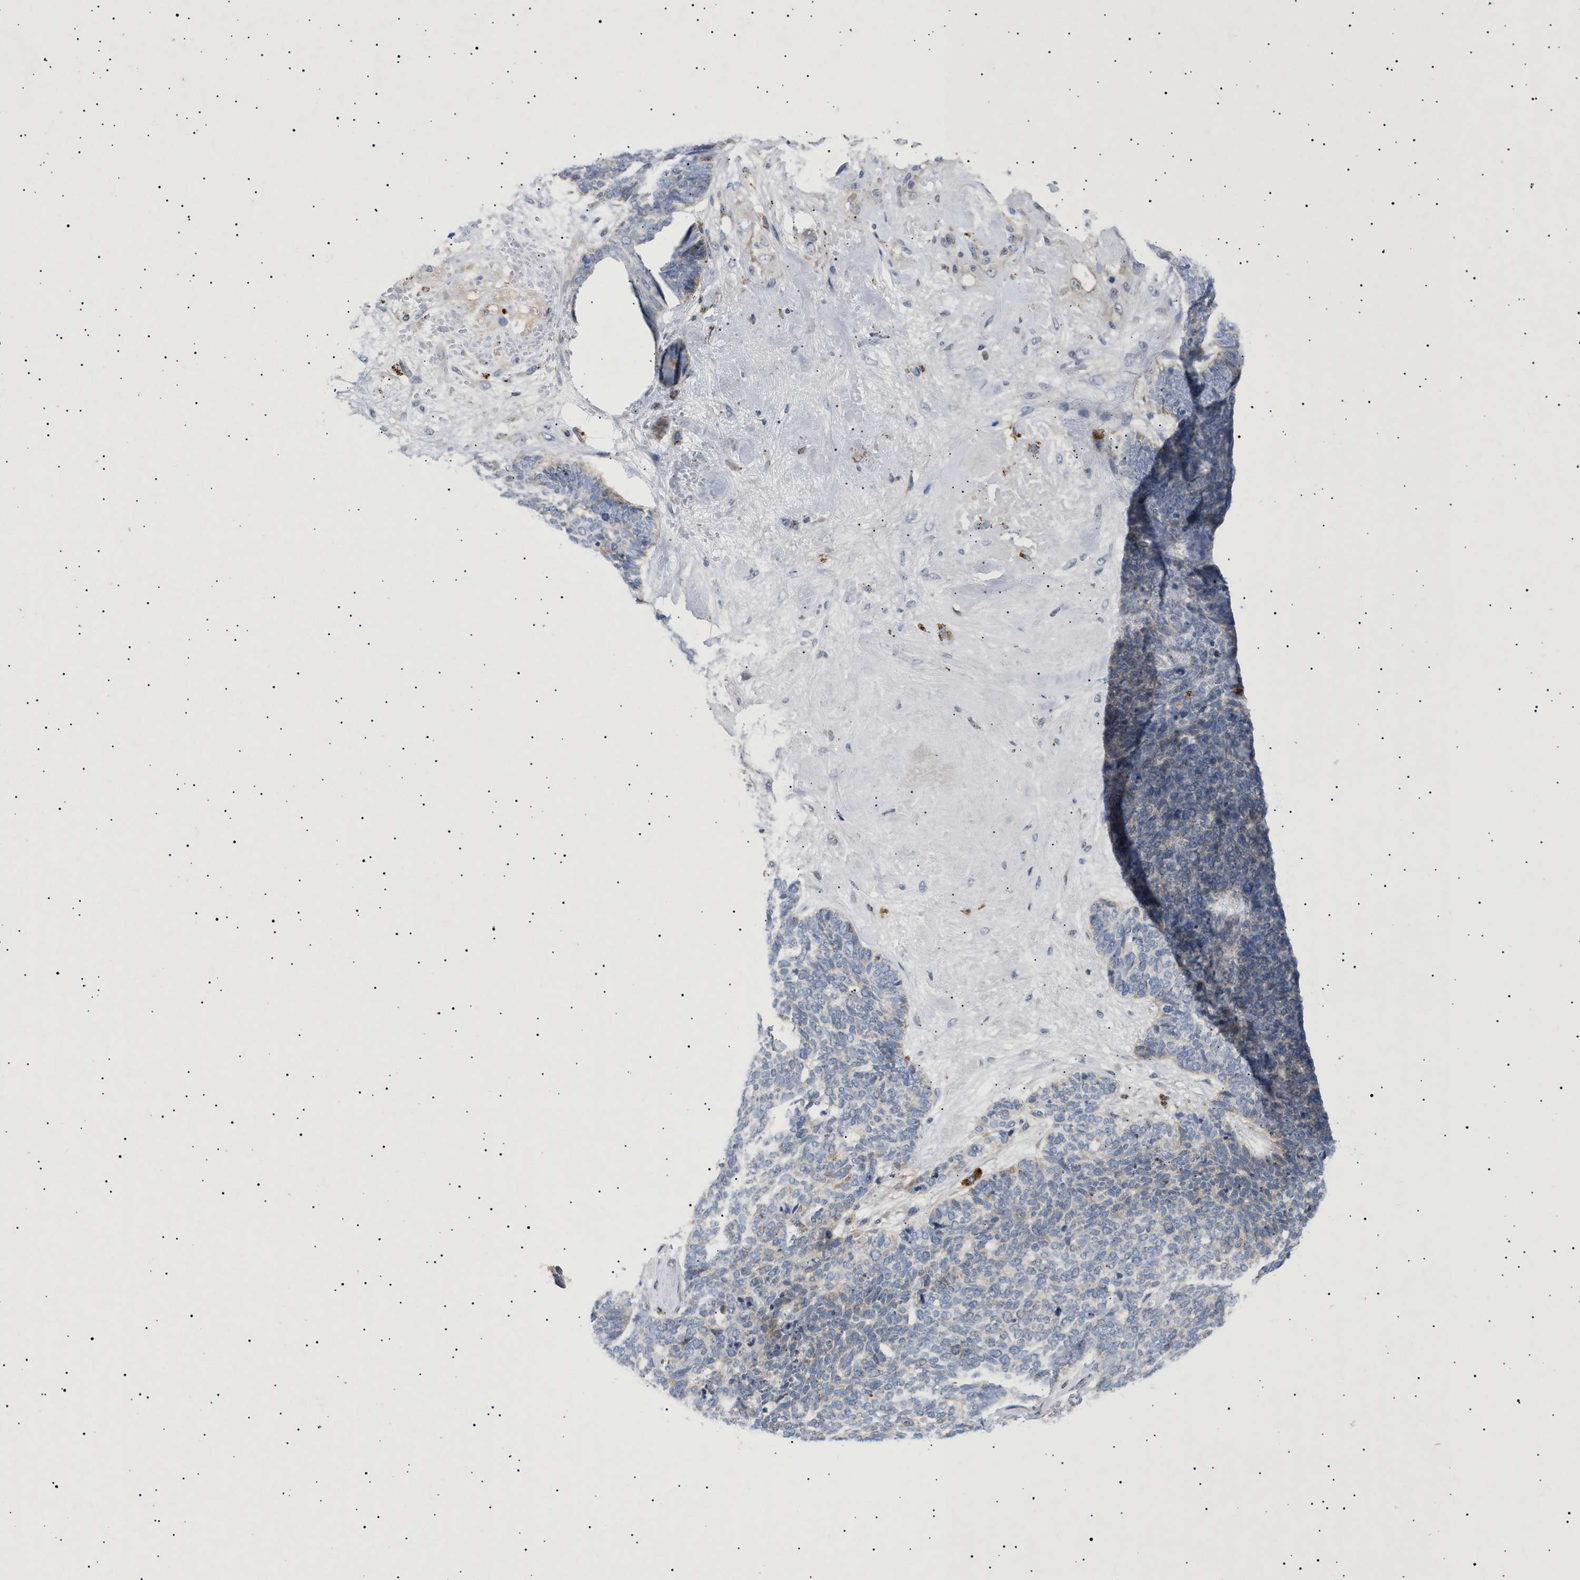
{"staining": {"intensity": "negative", "quantity": "none", "location": "none"}, "tissue": "skin cancer", "cell_type": "Tumor cells", "image_type": "cancer", "snomed": [{"axis": "morphology", "description": "Basal cell carcinoma"}, {"axis": "topography", "description": "Skin"}], "caption": "IHC photomicrograph of skin cancer (basal cell carcinoma) stained for a protein (brown), which displays no expression in tumor cells.", "gene": "SIRT5", "patient": {"sex": "female", "age": 84}}